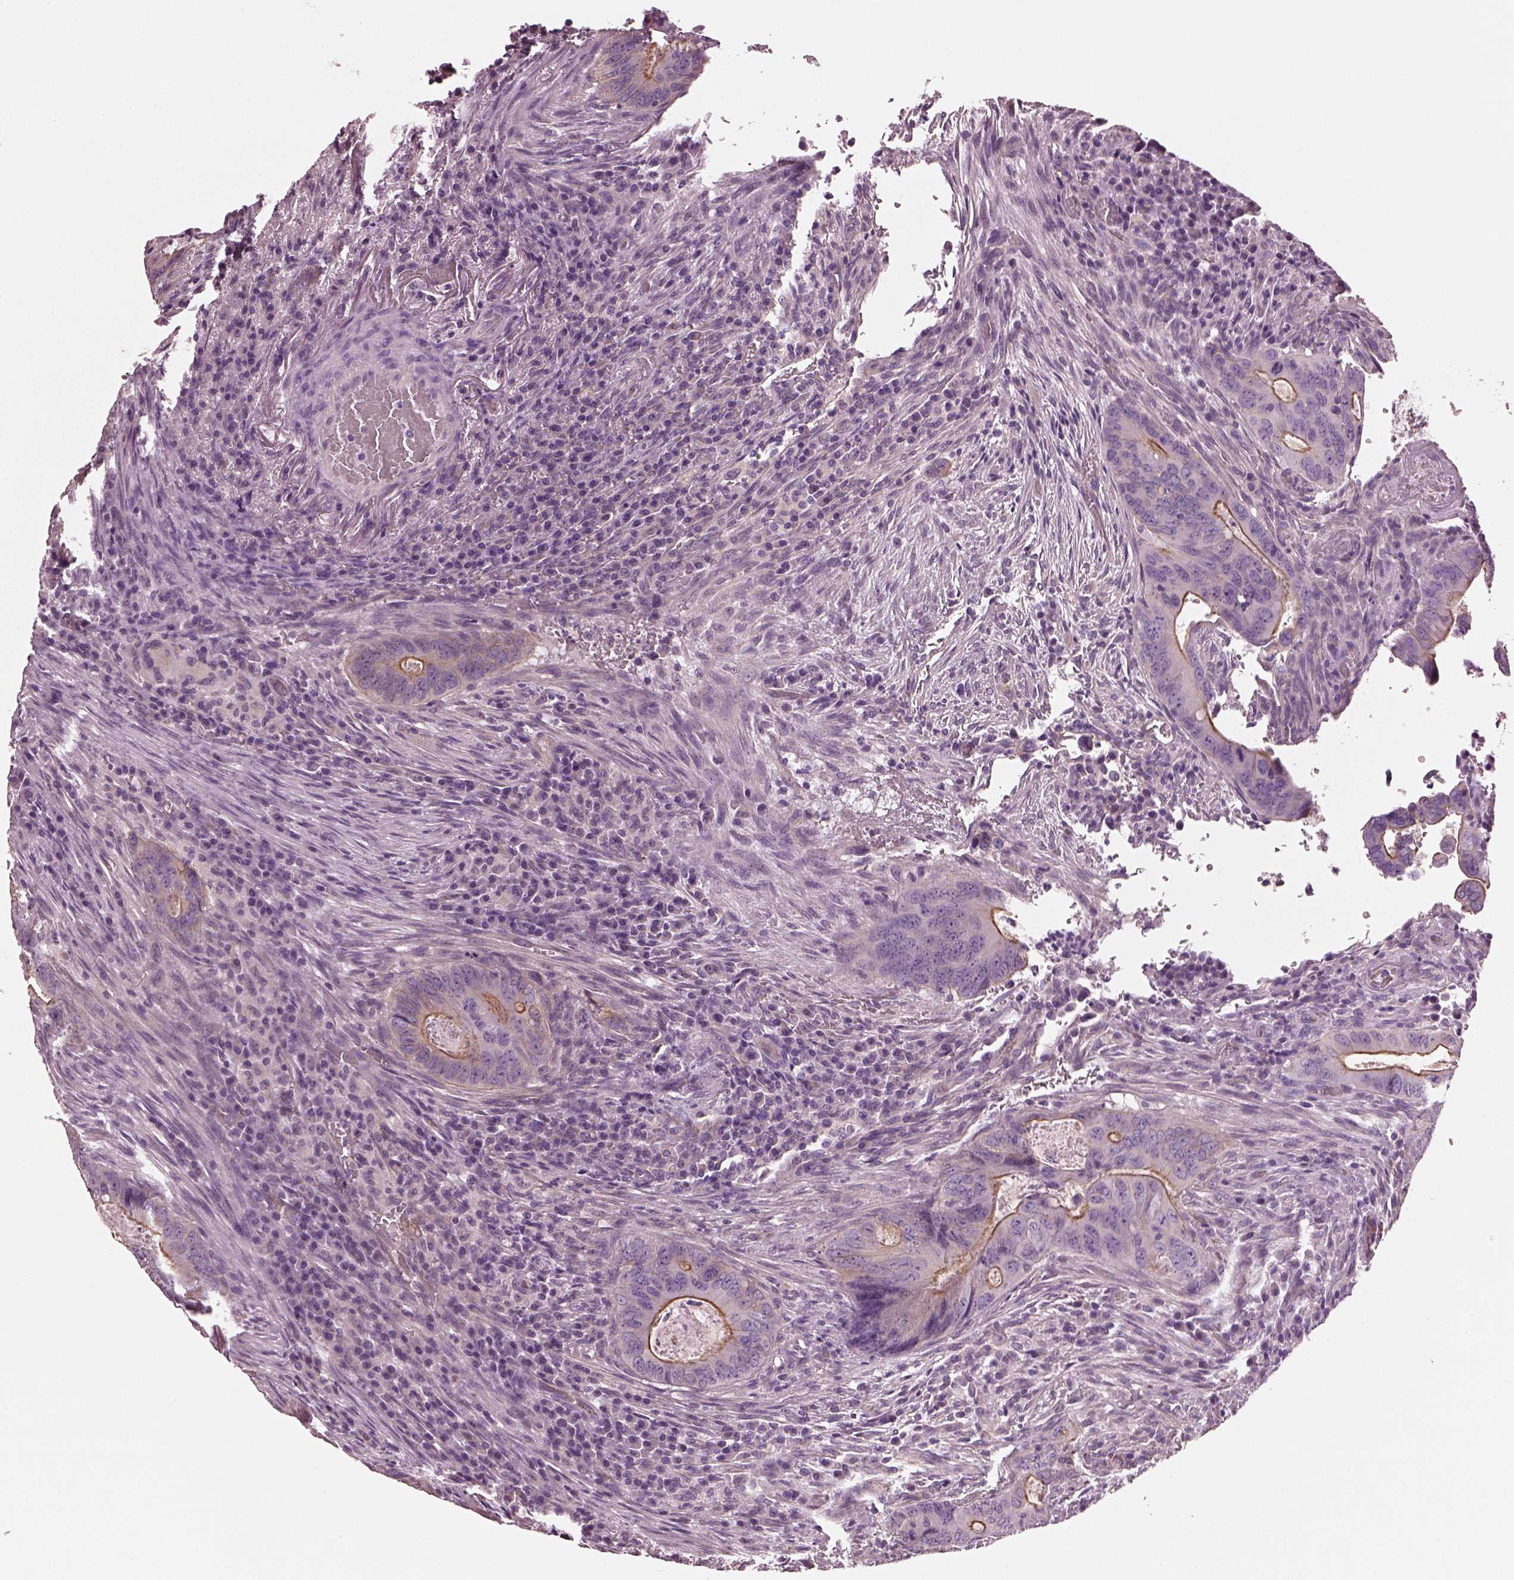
{"staining": {"intensity": "moderate", "quantity": "25%-75%", "location": "cytoplasmic/membranous"}, "tissue": "colorectal cancer", "cell_type": "Tumor cells", "image_type": "cancer", "snomed": [{"axis": "morphology", "description": "Adenocarcinoma, NOS"}, {"axis": "topography", "description": "Colon"}], "caption": "A micrograph of colorectal cancer stained for a protein exhibits moderate cytoplasmic/membranous brown staining in tumor cells.", "gene": "ODAD1", "patient": {"sex": "female", "age": 74}}